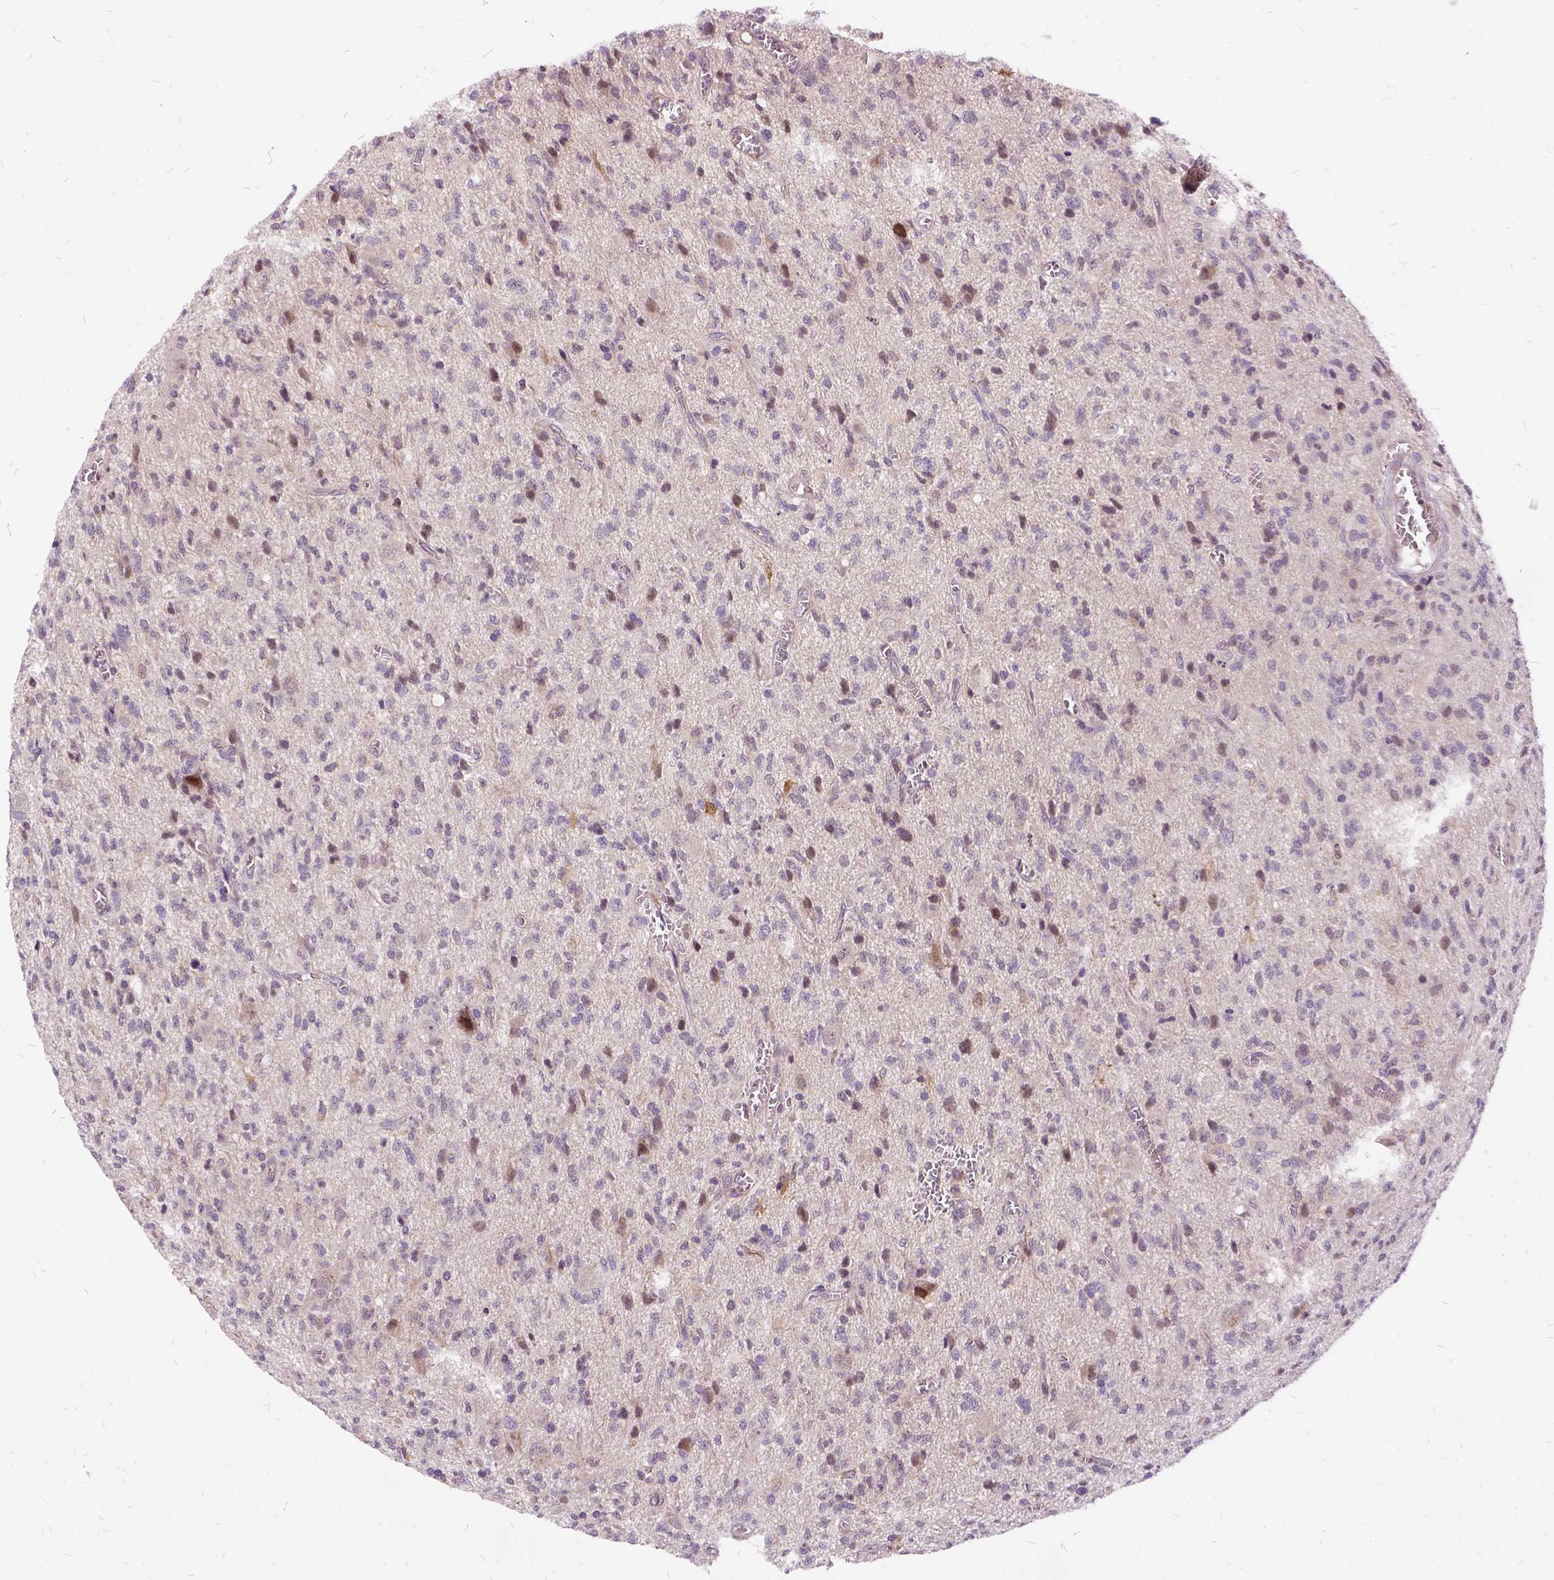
{"staining": {"intensity": "negative", "quantity": "none", "location": "none"}, "tissue": "glioma", "cell_type": "Tumor cells", "image_type": "cancer", "snomed": [{"axis": "morphology", "description": "Glioma, malignant, Low grade"}, {"axis": "topography", "description": "Brain"}], "caption": "Image shows no significant protein expression in tumor cells of malignant glioma (low-grade).", "gene": "ILRUN", "patient": {"sex": "male", "age": 64}}